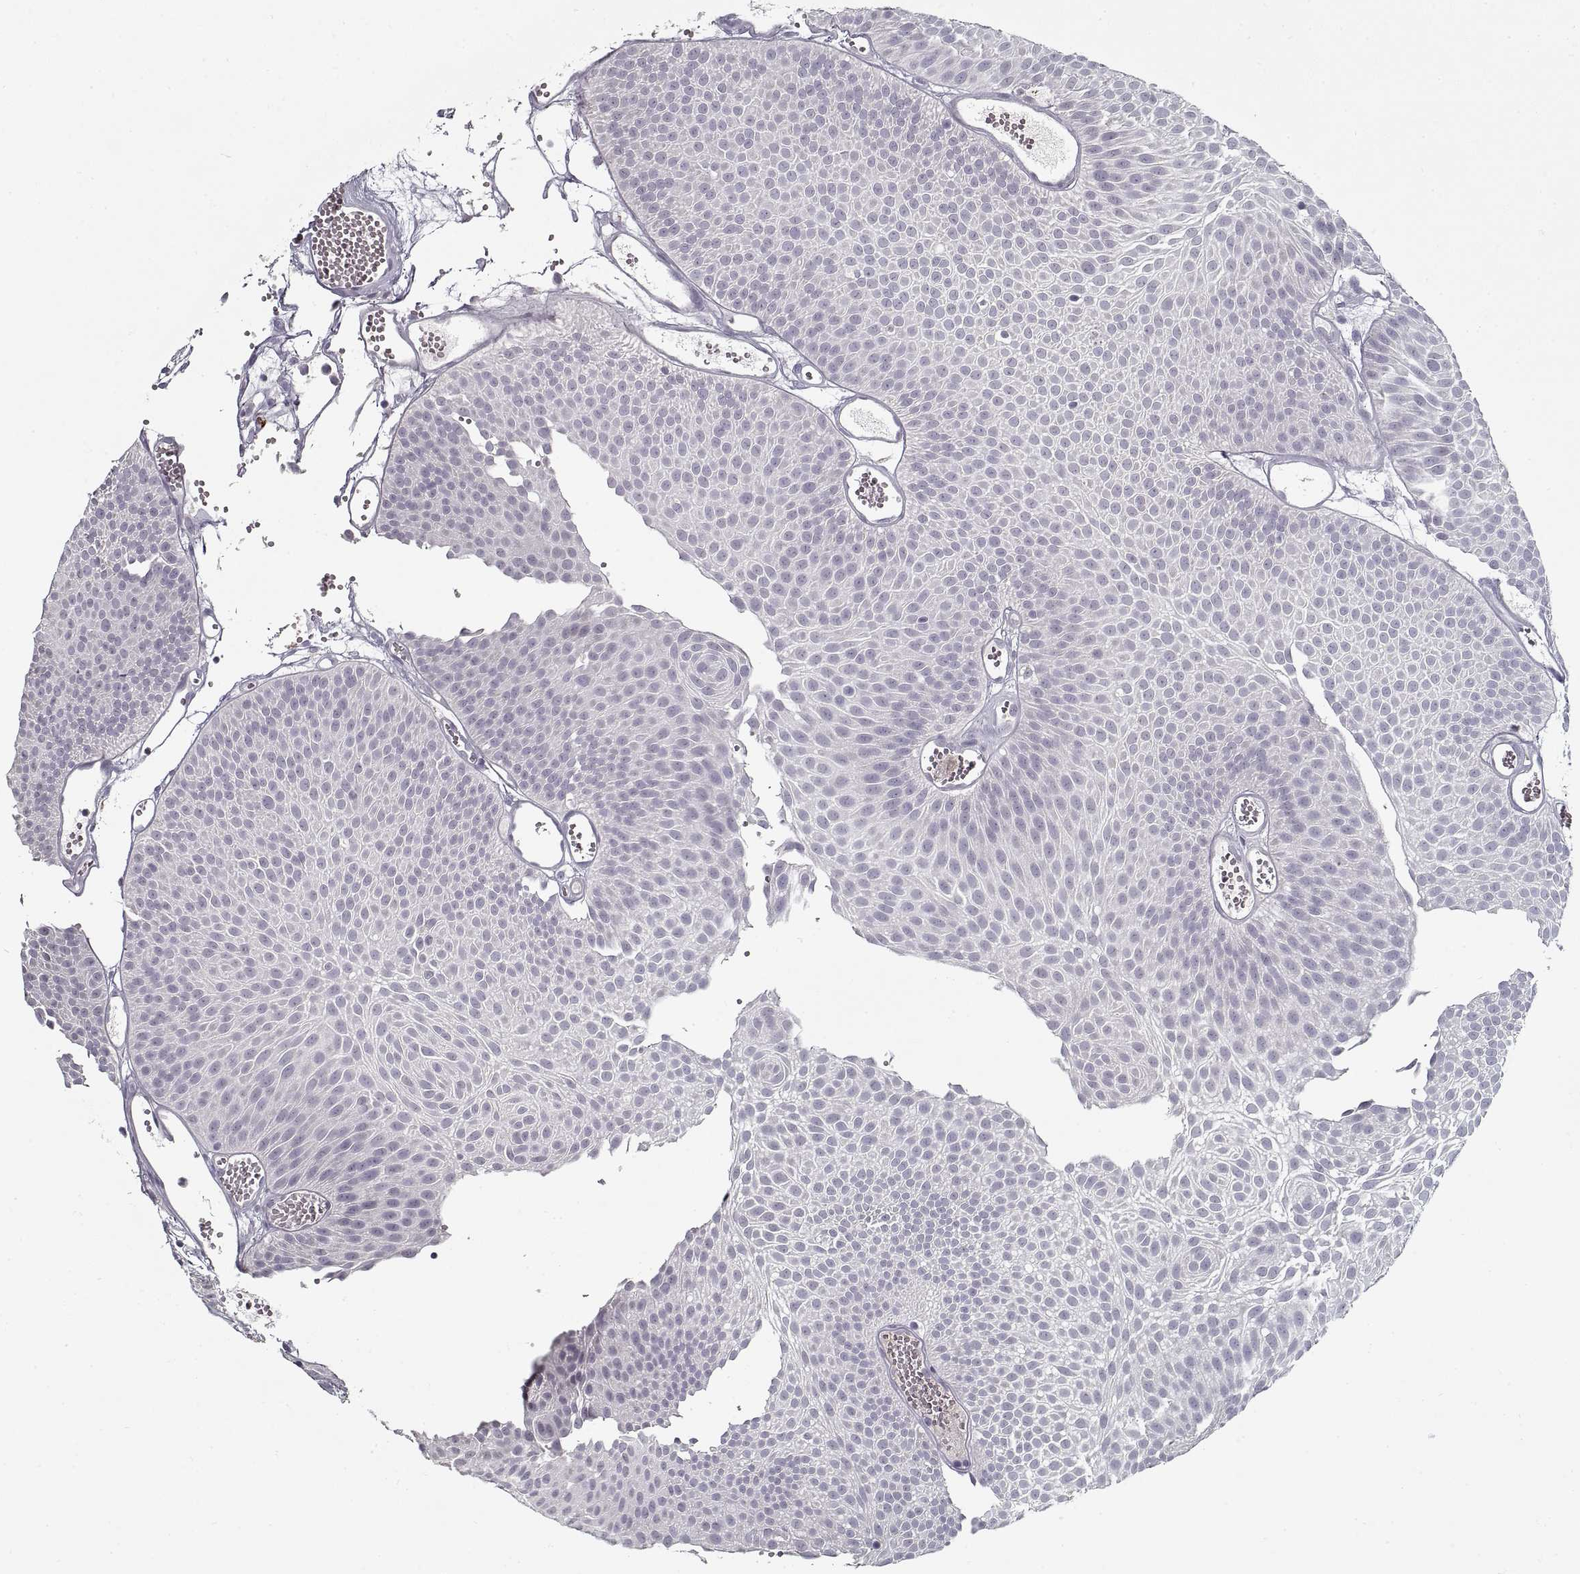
{"staining": {"intensity": "negative", "quantity": "none", "location": "none"}, "tissue": "urothelial cancer", "cell_type": "Tumor cells", "image_type": "cancer", "snomed": [{"axis": "morphology", "description": "Urothelial carcinoma, Low grade"}, {"axis": "topography", "description": "Urinary bladder"}], "caption": "This is a histopathology image of immunohistochemistry staining of urothelial cancer, which shows no positivity in tumor cells.", "gene": "GAD2", "patient": {"sex": "male", "age": 52}}